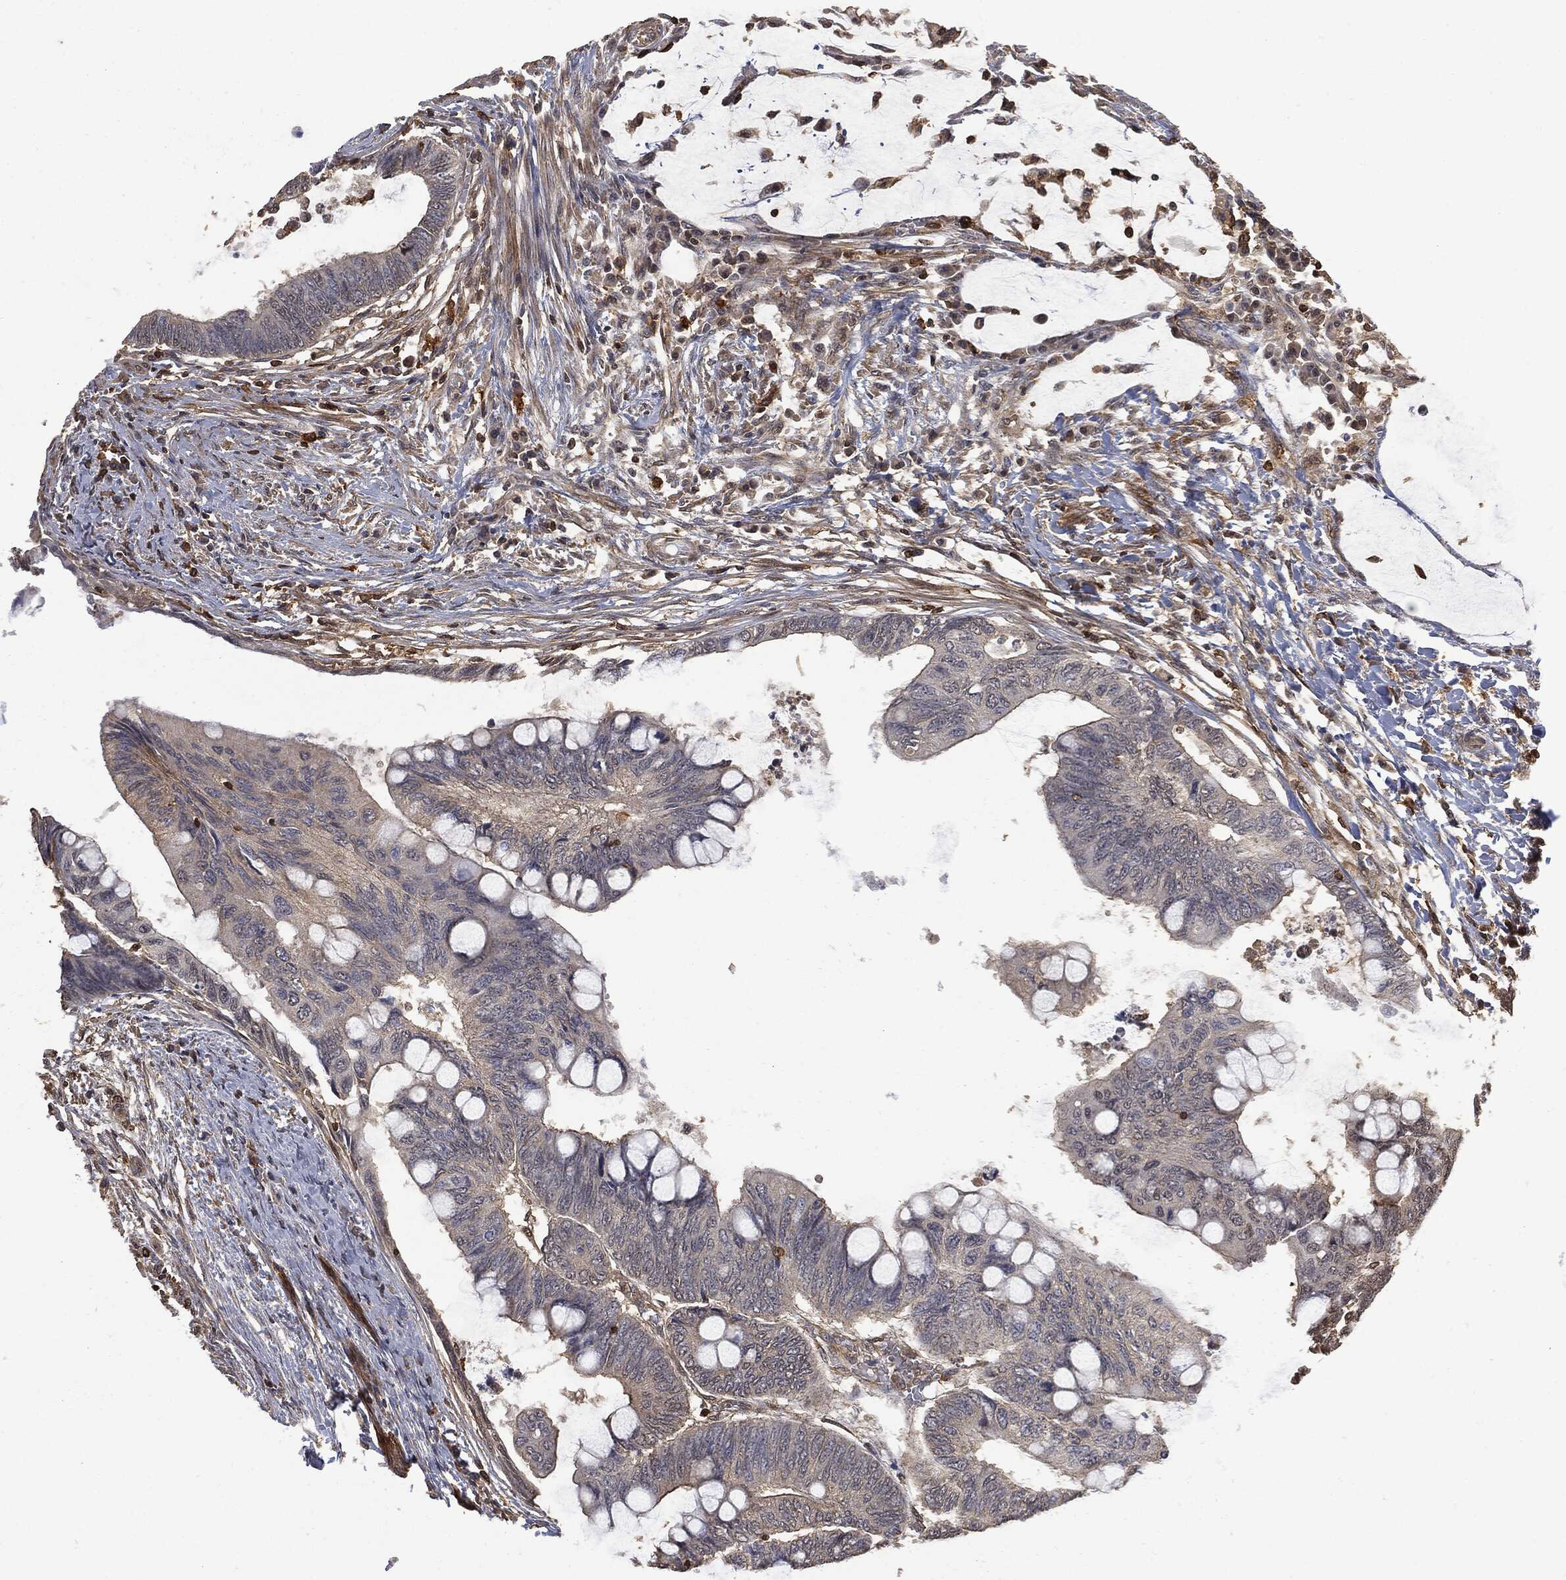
{"staining": {"intensity": "negative", "quantity": "none", "location": "none"}, "tissue": "colorectal cancer", "cell_type": "Tumor cells", "image_type": "cancer", "snomed": [{"axis": "morphology", "description": "Normal tissue, NOS"}, {"axis": "morphology", "description": "Adenocarcinoma, NOS"}, {"axis": "topography", "description": "Rectum"}, {"axis": "topography", "description": "Peripheral nerve tissue"}], "caption": "DAB immunohistochemical staining of colorectal cancer (adenocarcinoma) shows no significant staining in tumor cells.", "gene": "PSMB10", "patient": {"sex": "male", "age": 92}}